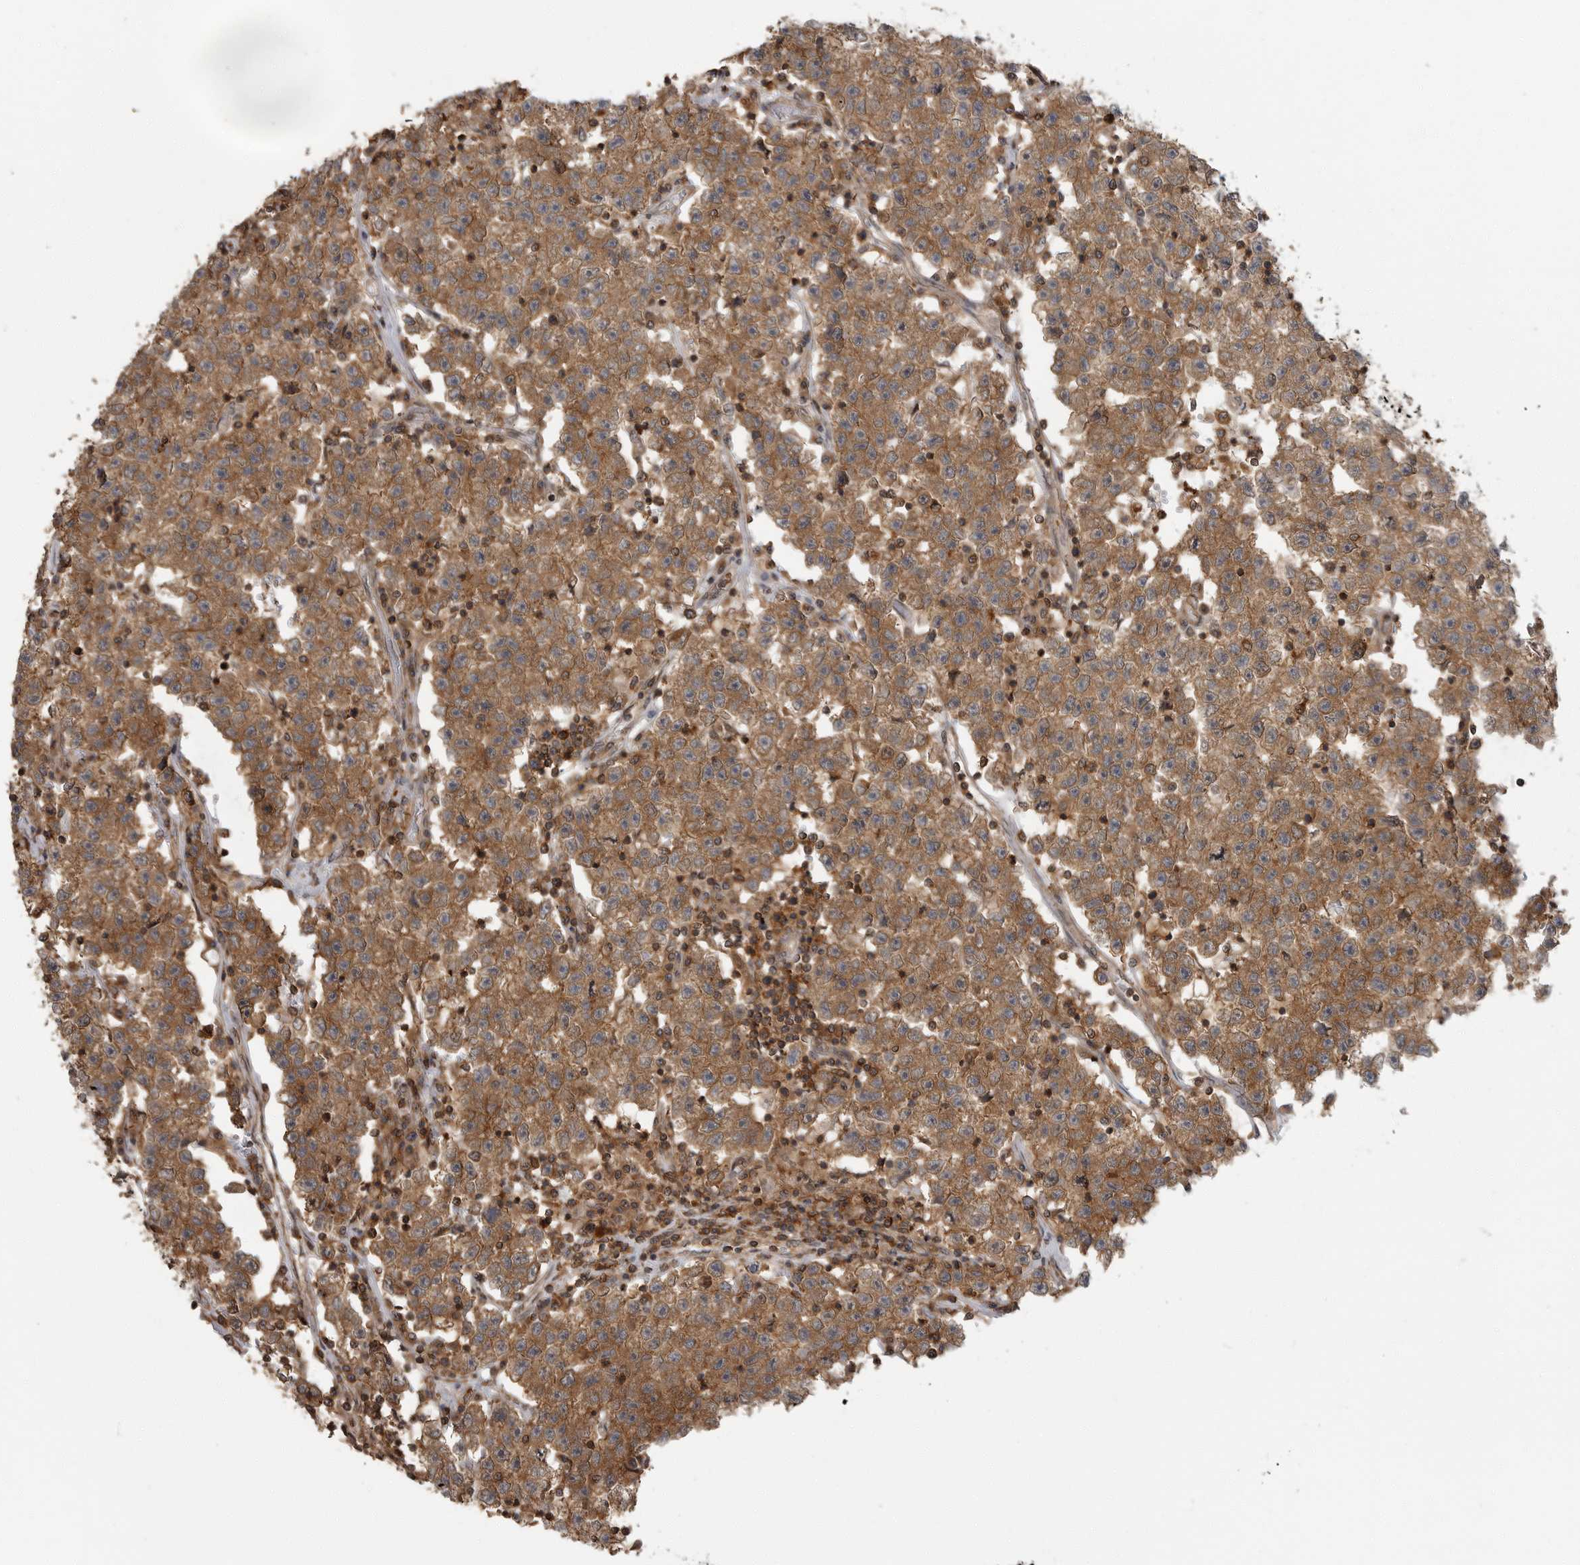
{"staining": {"intensity": "moderate", "quantity": ">75%", "location": "cytoplasmic/membranous"}, "tissue": "testis cancer", "cell_type": "Tumor cells", "image_type": "cancer", "snomed": [{"axis": "morphology", "description": "Seminoma, NOS"}, {"axis": "topography", "description": "Testis"}], "caption": "There is medium levels of moderate cytoplasmic/membranous expression in tumor cells of seminoma (testis), as demonstrated by immunohistochemical staining (brown color).", "gene": "ERN1", "patient": {"sex": "male", "age": 22}}